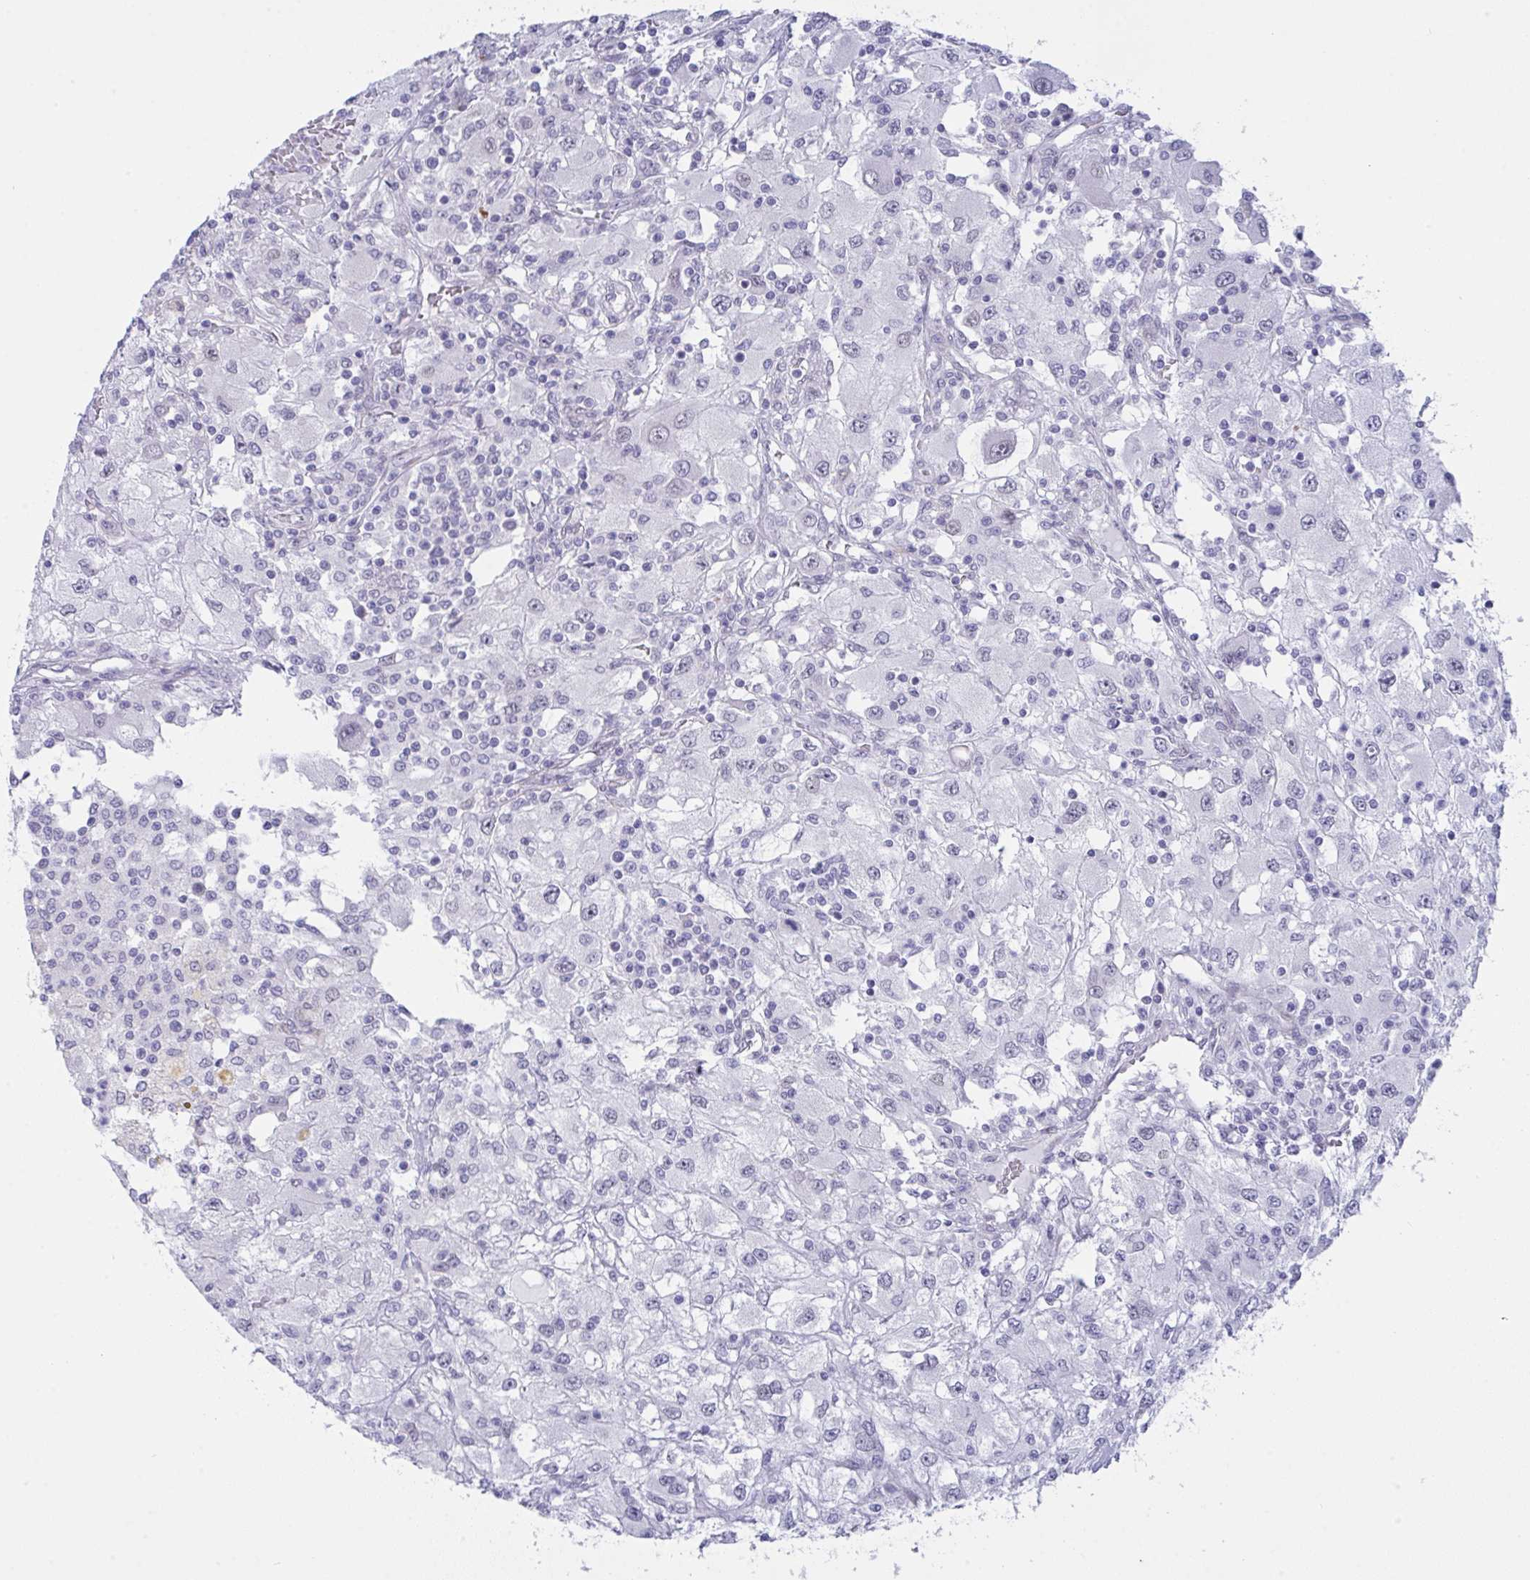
{"staining": {"intensity": "negative", "quantity": "none", "location": "none"}, "tissue": "renal cancer", "cell_type": "Tumor cells", "image_type": "cancer", "snomed": [{"axis": "morphology", "description": "Adenocarcinoma, NOS"}, {"axis": "topography", "description": "Kidney"}], "caption": "Immunohistochemistry (IHC) histopathology image of human adenocarcinoma (renal) stained for a protein (brown), which shows no positivity in tumor cells. (DAB (3,3'-diaminobenzidine) IHC with hematoxylin counter stain).", "gene": "FBXL22", "patient": {"sex": "female", "age": 67}}